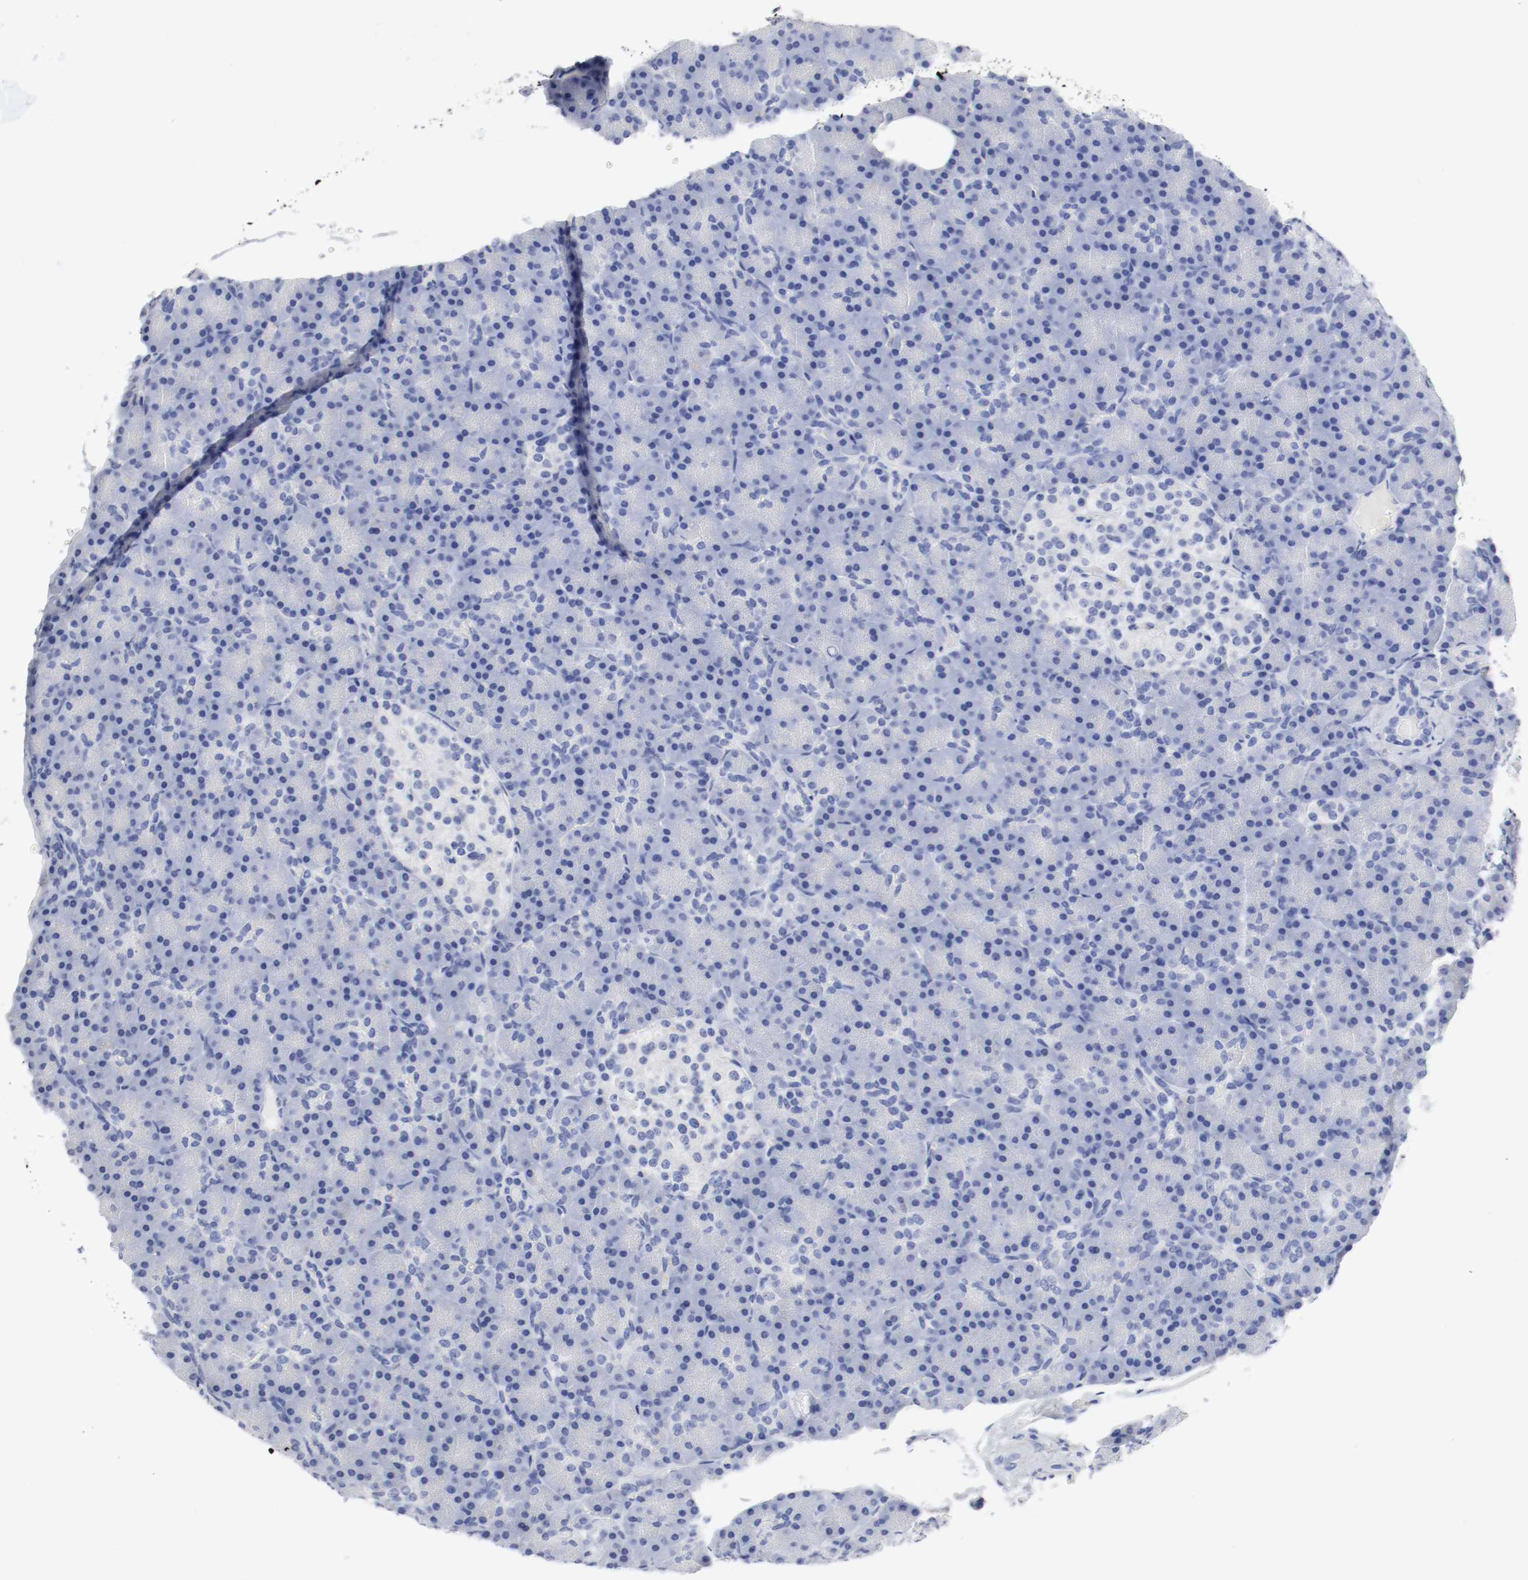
{"staining": {"intensity": "negative", "quantity": "none", "location": "none"}, "tissue": "pancreas", "cell_type": "Exocrine glandular cells", "image_type": "normal", "snomed": [{"axis": "morphology", "description": "Normal tissue, NOS"}, {"axis": "topography", "description": "Pancreas"}], "caption": "DAB immunohistochemical staining of unremarkable pancreas displays no significant staining in exocrine glandular cells. (DAB (3,3'-diaminobenzidine) IHC visualized using brightfield microscopy, high magnification).", "gene": "GAD1", "patient": {"sex": "female", "age": 43}}